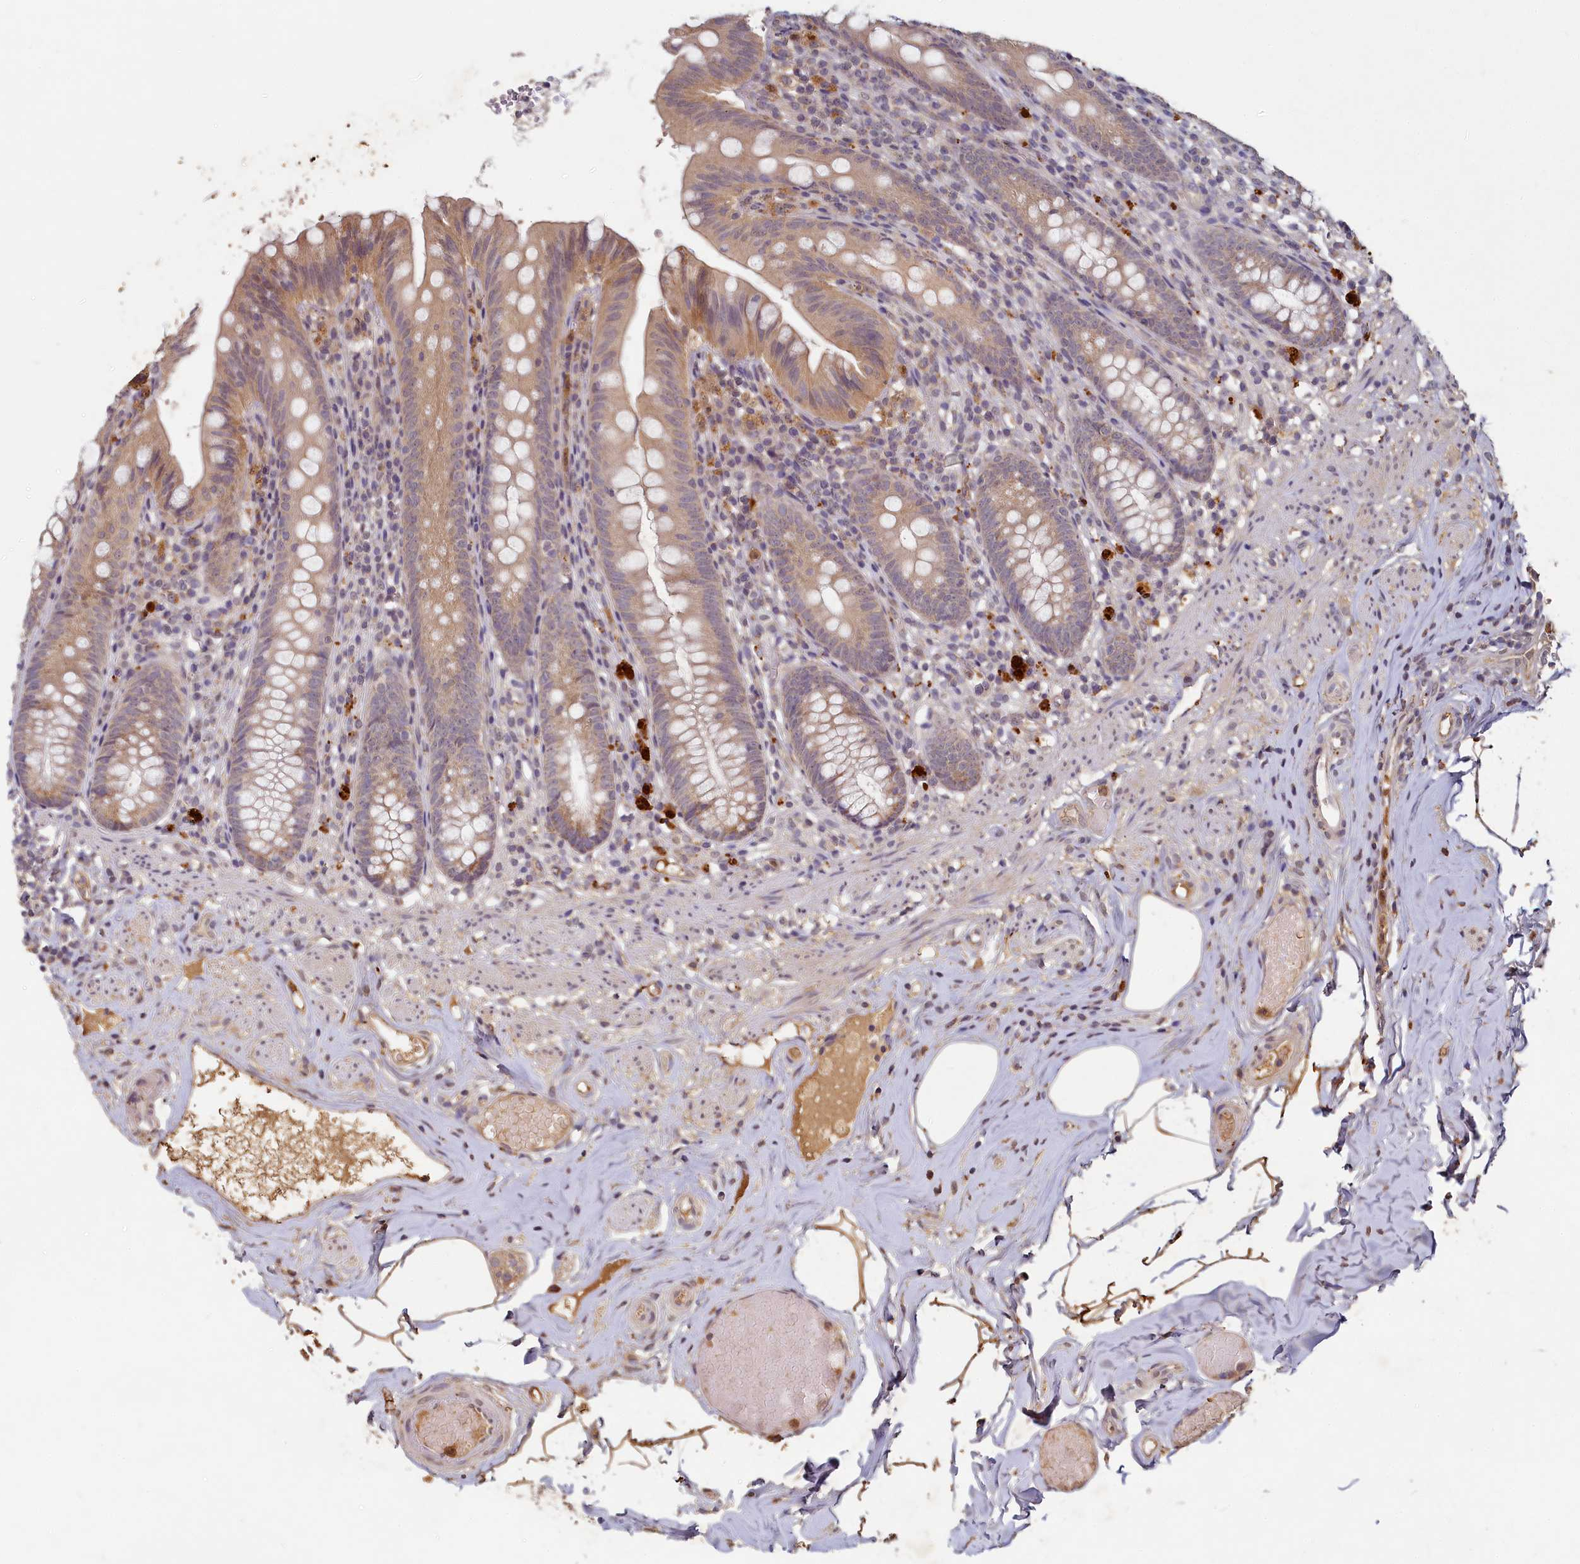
{"staining": {"intensity": "weak", "quantity": ">75%", "location": "cytoplasmic/membranous"}, "tissue": "appendix", "cell_type": "Glandular cells", "image_type": "normal", "snomed": [{"axis": "morphology", "description": "Normal tissue, NOS"}, {"axis": "topography", "description": "Appendix"}], "caption": "IHC histopathology image of unremarkable appendix stained for a protein (brown), which shows low levels of weak cytoplasmic/membranous positivity in about >75% of glandular cells.", "gene": "HERC3", "patient": {"sex": "male", "age": 55}}